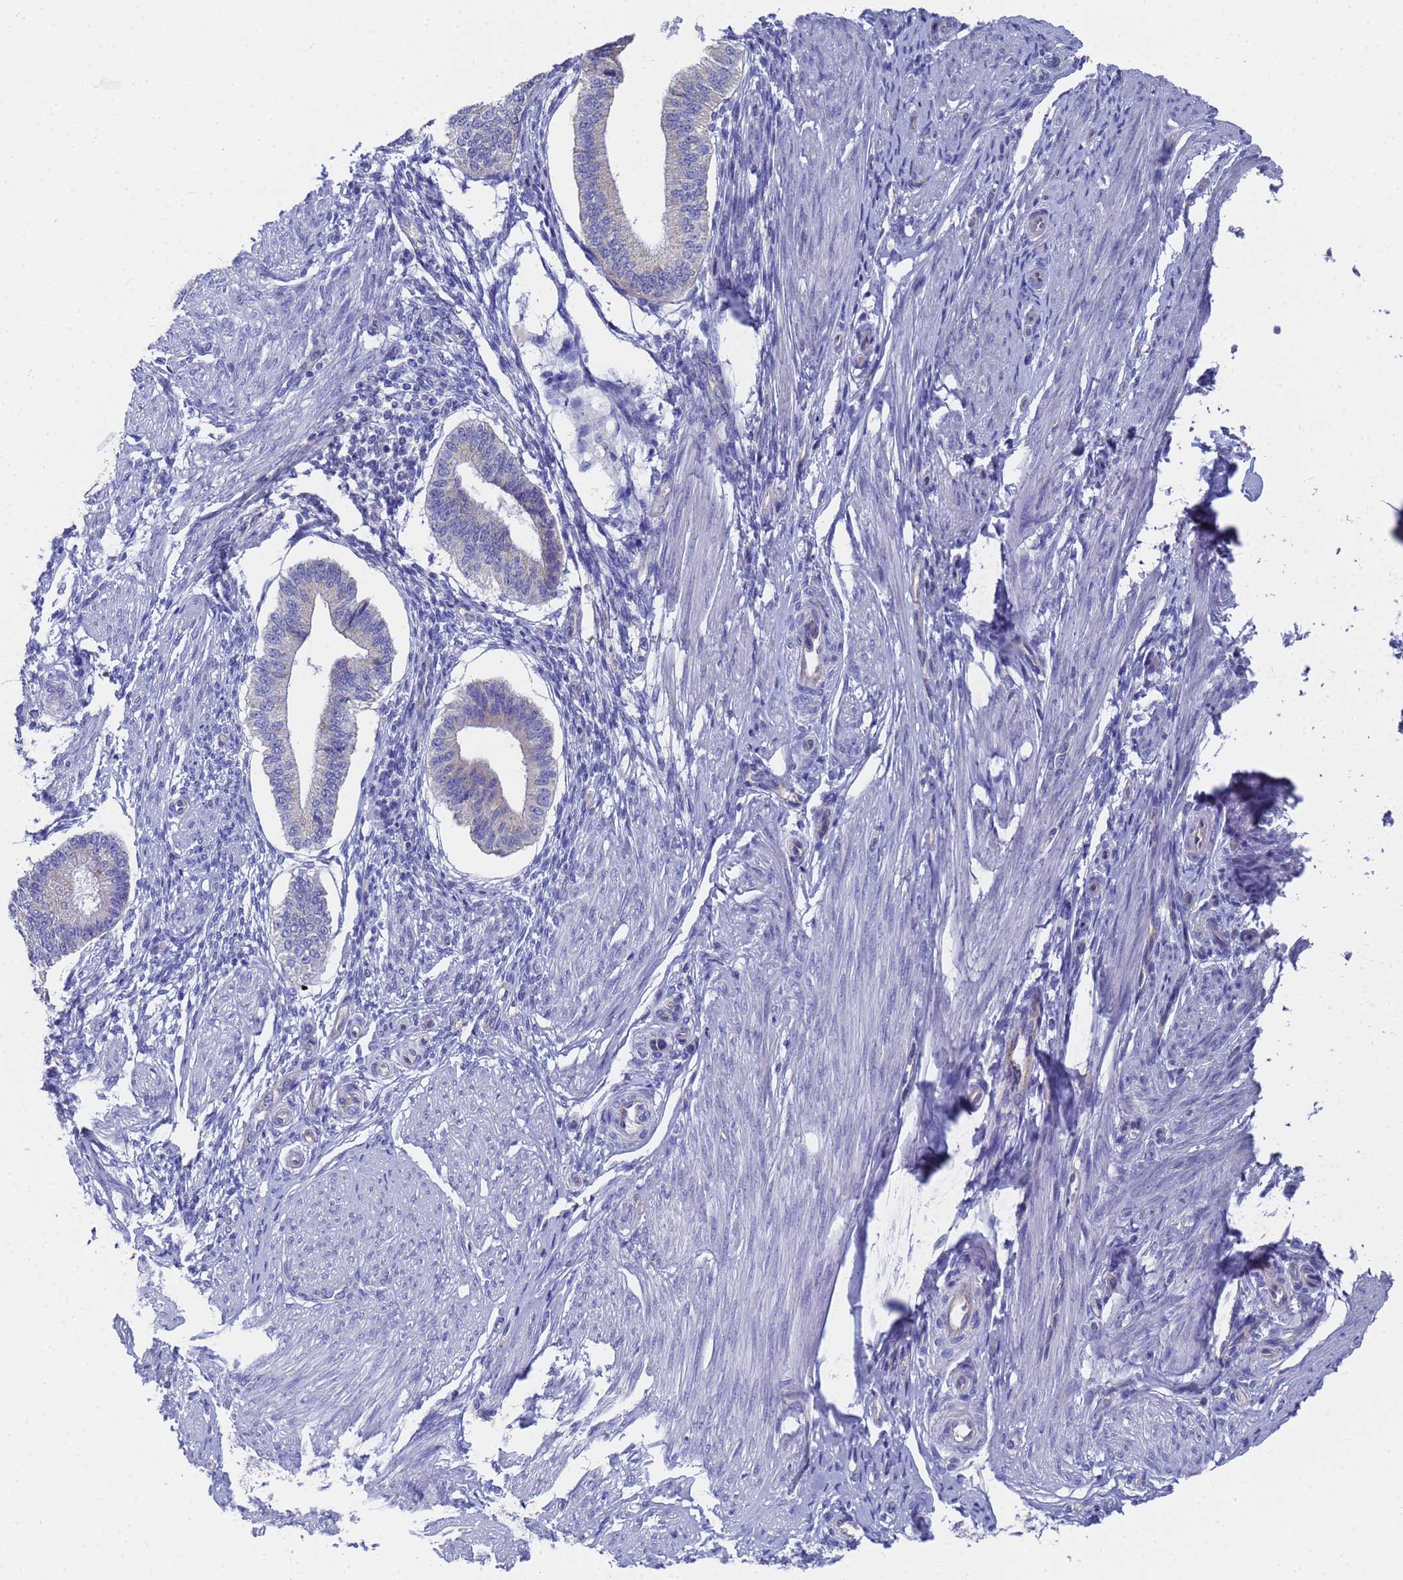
{"staining": {"intensity": "negative", "quantity": "none", "location": "none"}, "tissue": "endometrium", "cell_type": "Cells in endometrial stroma", "image_type": "normal", "snomed": [{"axis": "morphology", "description": "Normal tissue, NOS"}, {"axis": "topography", "description": "Endometrium"}], "caption": "High power microscopy photomicrograph of an immunohistochemistry (IHC) micrograph of unremarkable endometrium, revealing no significant positivity in cells in endometrial stroma. (Immunohistochemistry, brightfield microscopy, high magnification).", "gene": "TM4SF4", "patient": {"sex": "female", "age": 39}}